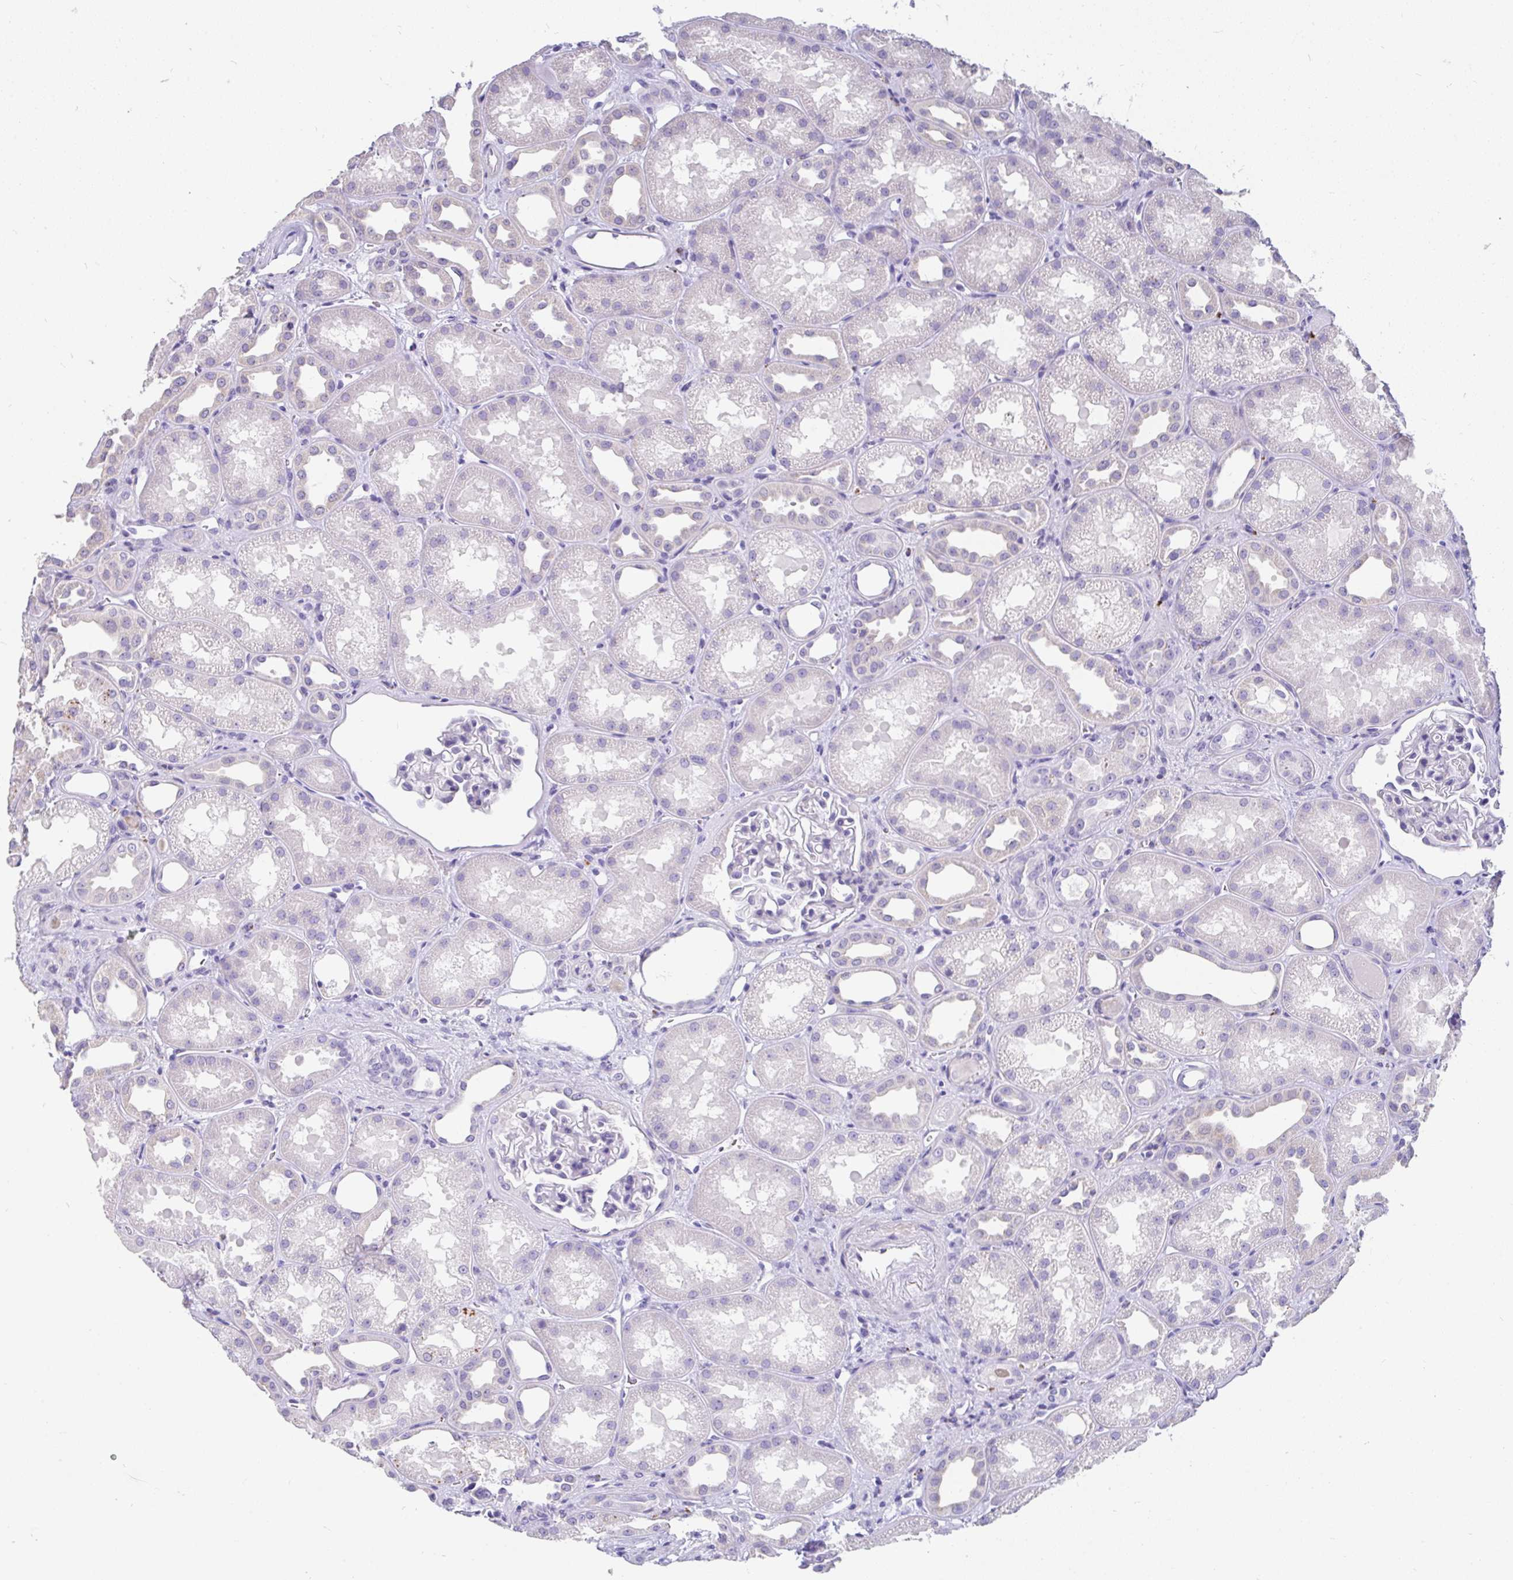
{"staining": {"intensity": "negative", "quantity": "none", "location": "none"}, "tissue": "kidney", "cell_type": "Cells in glomeruli", "image_type": "normal", "snomed": [{"axis": "morphology", "description": "Normal tissue, NOS"}, {"axis": "topography", "description": "Kidney"}], "caption": "Immunohistochemical staining of benign human kidney demonstrates no significant staining in cells in glomeruli. (DAB IHC, high magnification).", "gene": "INTS5", "patient": {"sex": "male", "age": 61}}